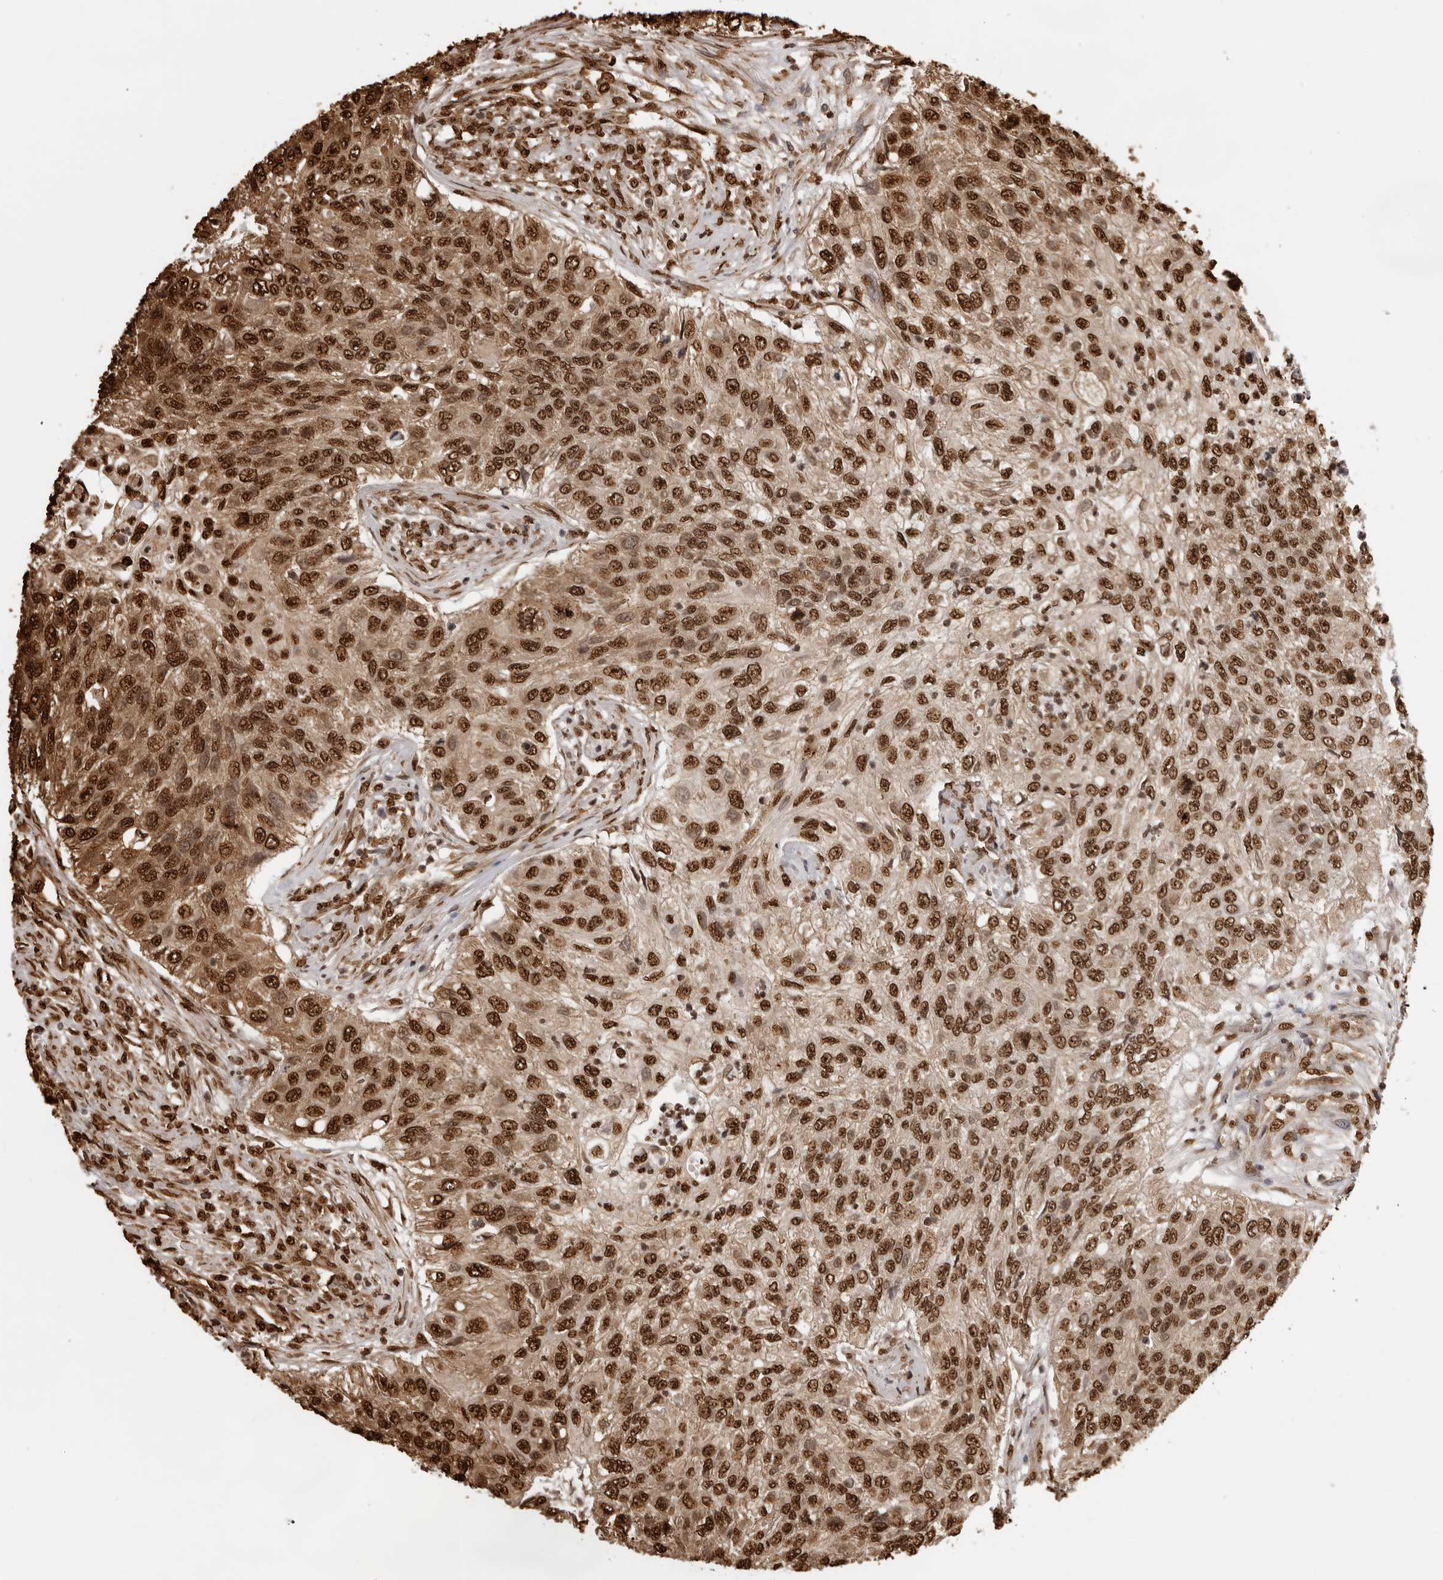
{"staining": {"intensity": "strong", "quantity": ">75%", "location": "nuclear"}, "tissue": "urothelial cancer", "cell_type": "Tumor cells", "image_type": "cancer", "snomed": [{"axis": "morphology", "description": "Urothelial carcinoma, High grade"}, {"axis": "topography", "description": "Urinary bladder"}], "caption": "A high amount of strong nuclear expression is present in about >75% of tumor cells in urothelial carcinoma (high-grade) tissue.", "gene": "ZFP91", "patient": {"sex": "female", "age": 60}}